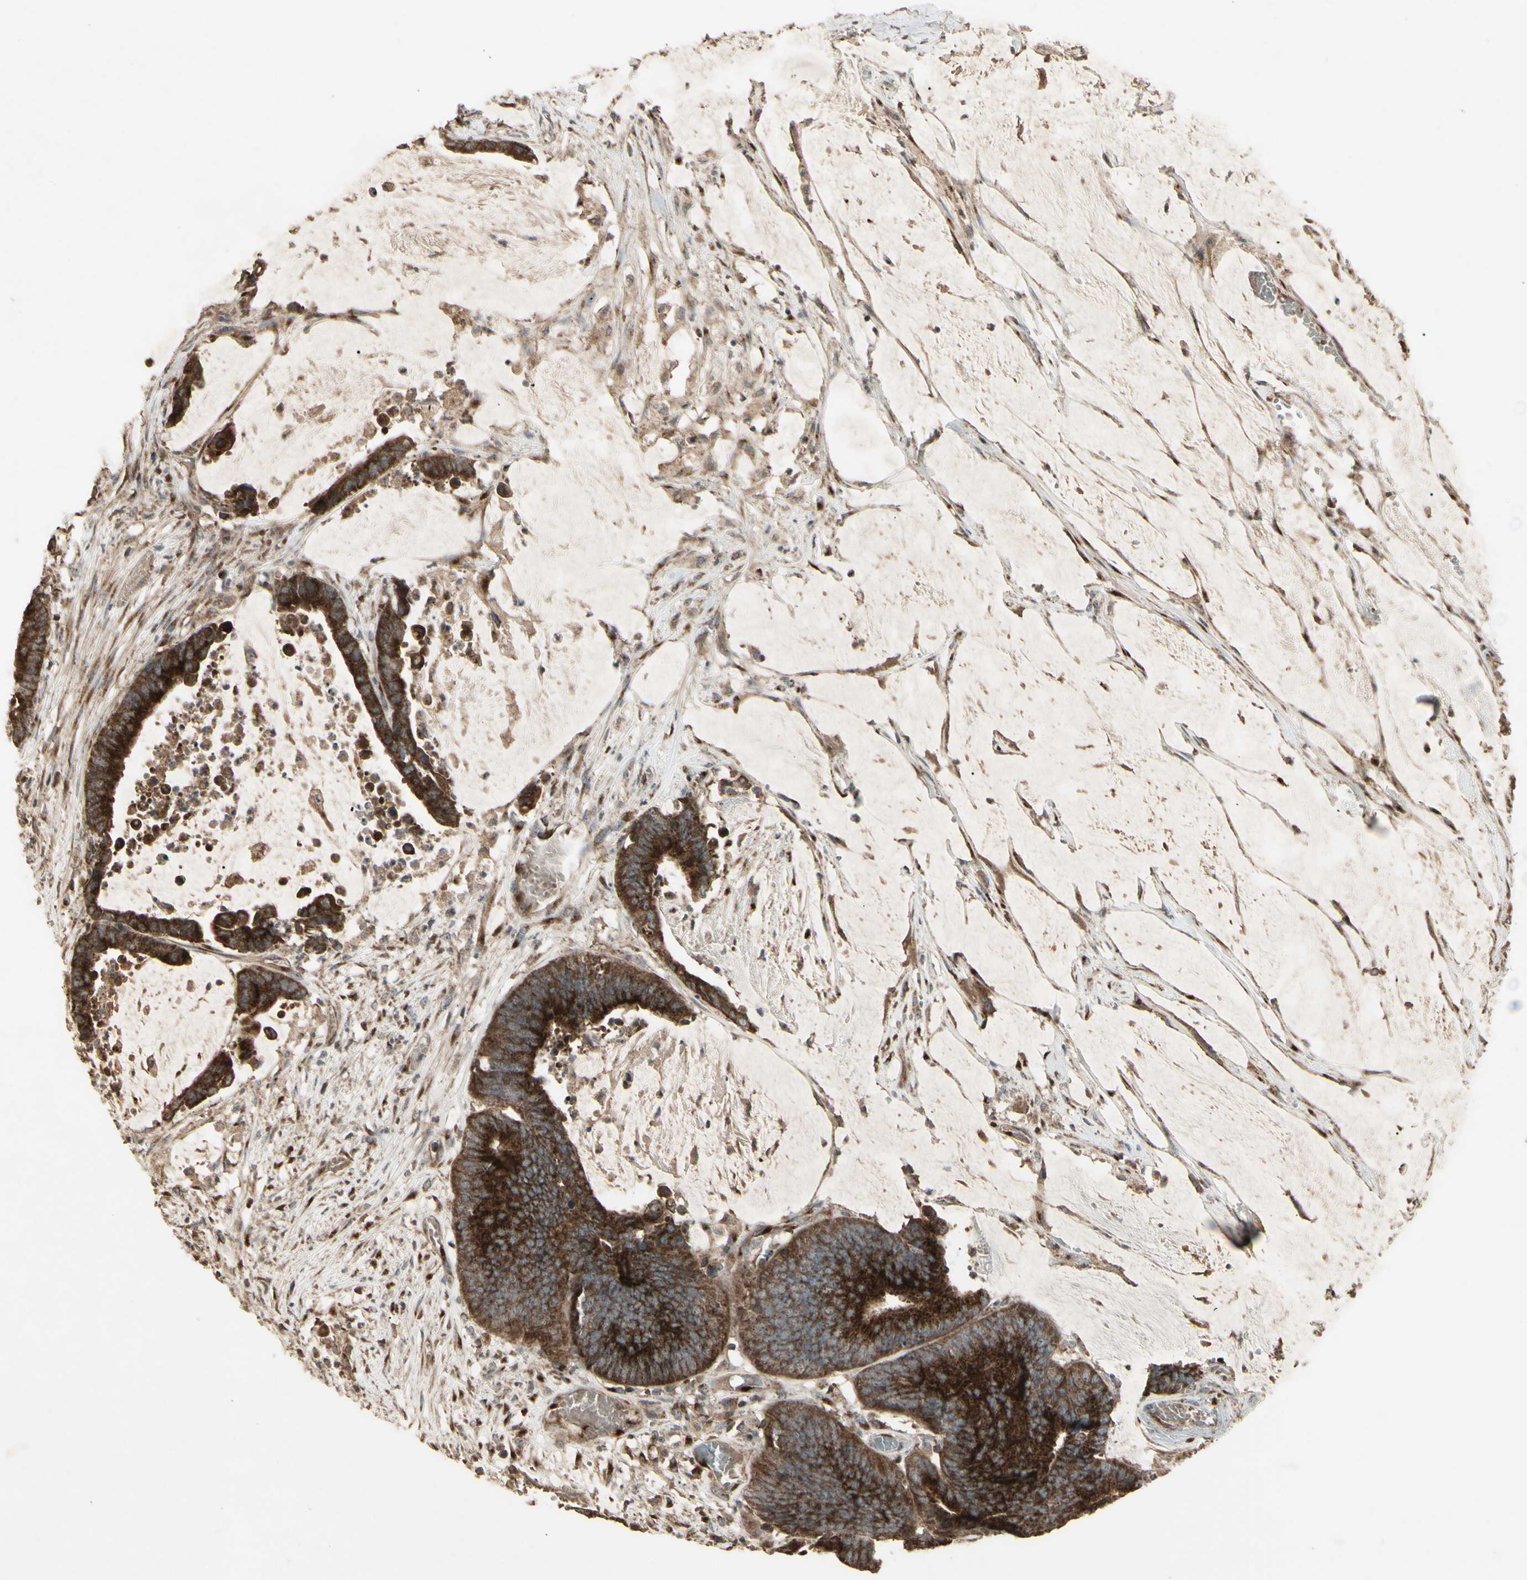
{"staining": {"intensity": "strong", "quantity": ">75%", "location": "cytoplasmic/membranous"}, "tissue": "colorectal cancer", "cell_type": "Tumor cells", "image_type": "cancer", "snomed": [{"axis": "morphology", "description": "Adenocarcinoma, NOS"}, {"axis": "topography", "description": "Rectum"}], "caption": "Immunohistochemistry image of neoplastic tissue: colorectal adenocarcinoma stained using IHC reveals high levels of strong protein expression localized specifically in the cytoplasmic/membranous of tumor cells, appearing as a cytoplasmic/membranous brown color.", "gene": "AP1G1", "patient": {"sex": "female", "age": 66}}